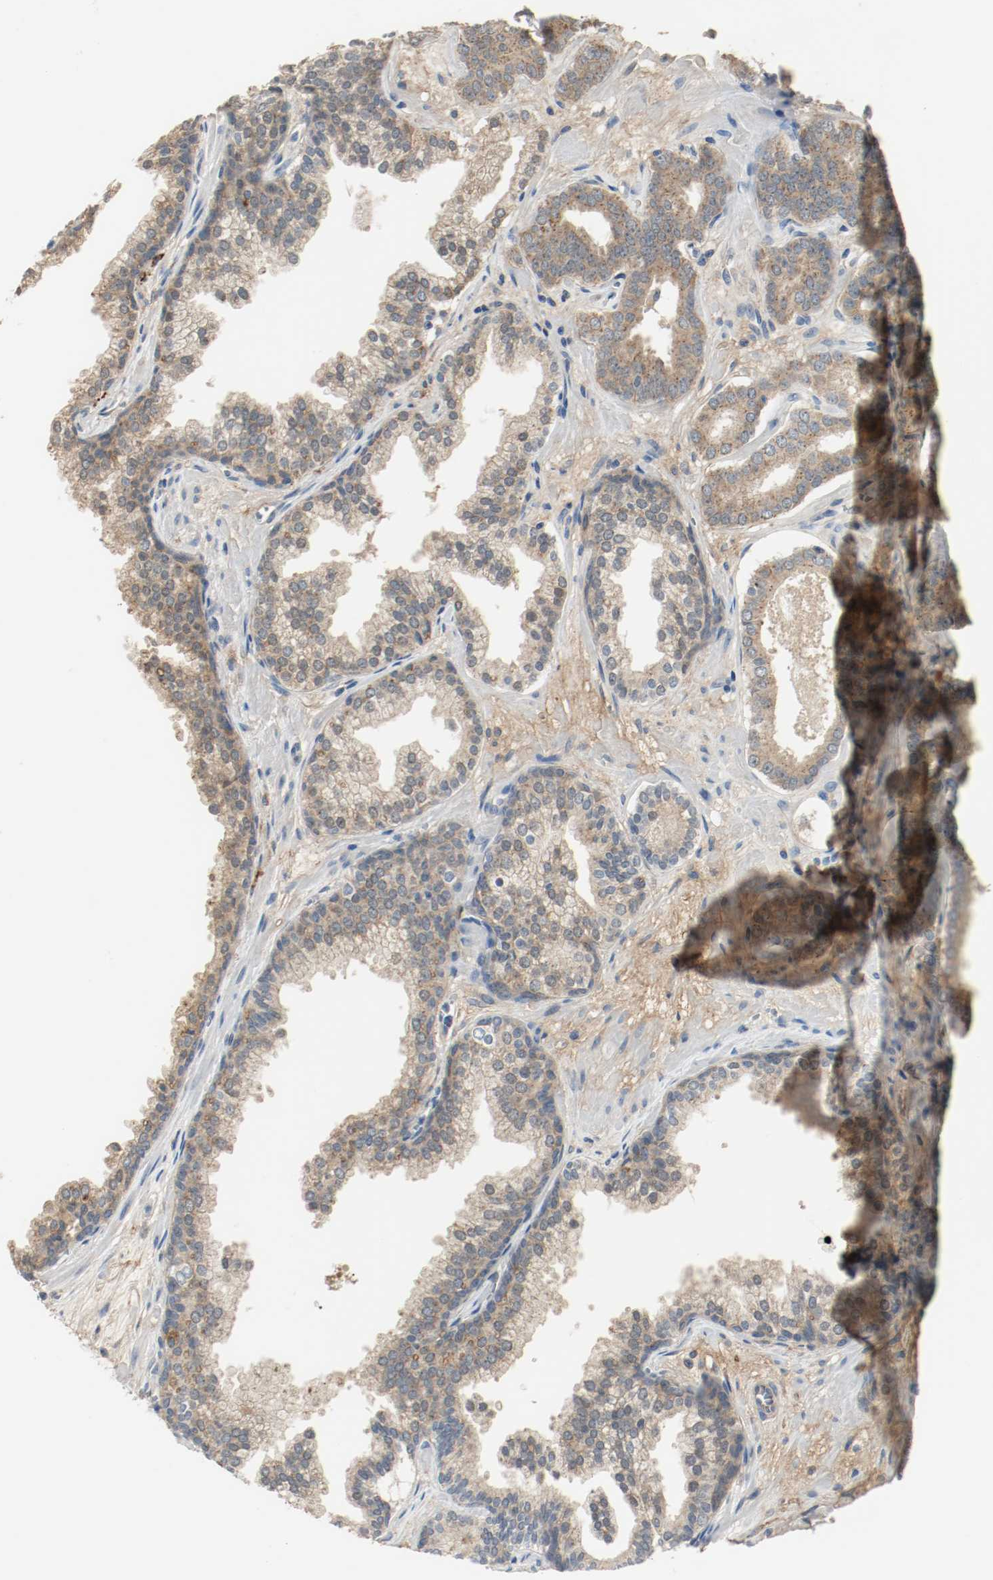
{"staining": {"intensity": "moderate", "quantity": ">75%", "location": "cytoplasmic/membranous"}, "tissue": "prostate cancer", "cell_type": "Tumor cells", "image_type": "cancer", "snomed": [{"axis": "morphology", "description": "Adenocarcinoma, Low grade"}, {"axis": "topography", "description": "Prostate"}], "caption": "Immunohistochemistry staining of prostate adenocarcinoma (low-grade), which shows medium levels of moderate cytoplasmic/membranous expression in approximately >75% of tumor cells indicating moderate cytoplasmic/membranous protein staining. The staining was performed using DAB (brown) for protein detection and nuclei were counterstained in hematoxylin (blue).", "gene": "MELTF", "patient": {"sex": "male", "age": 57}}